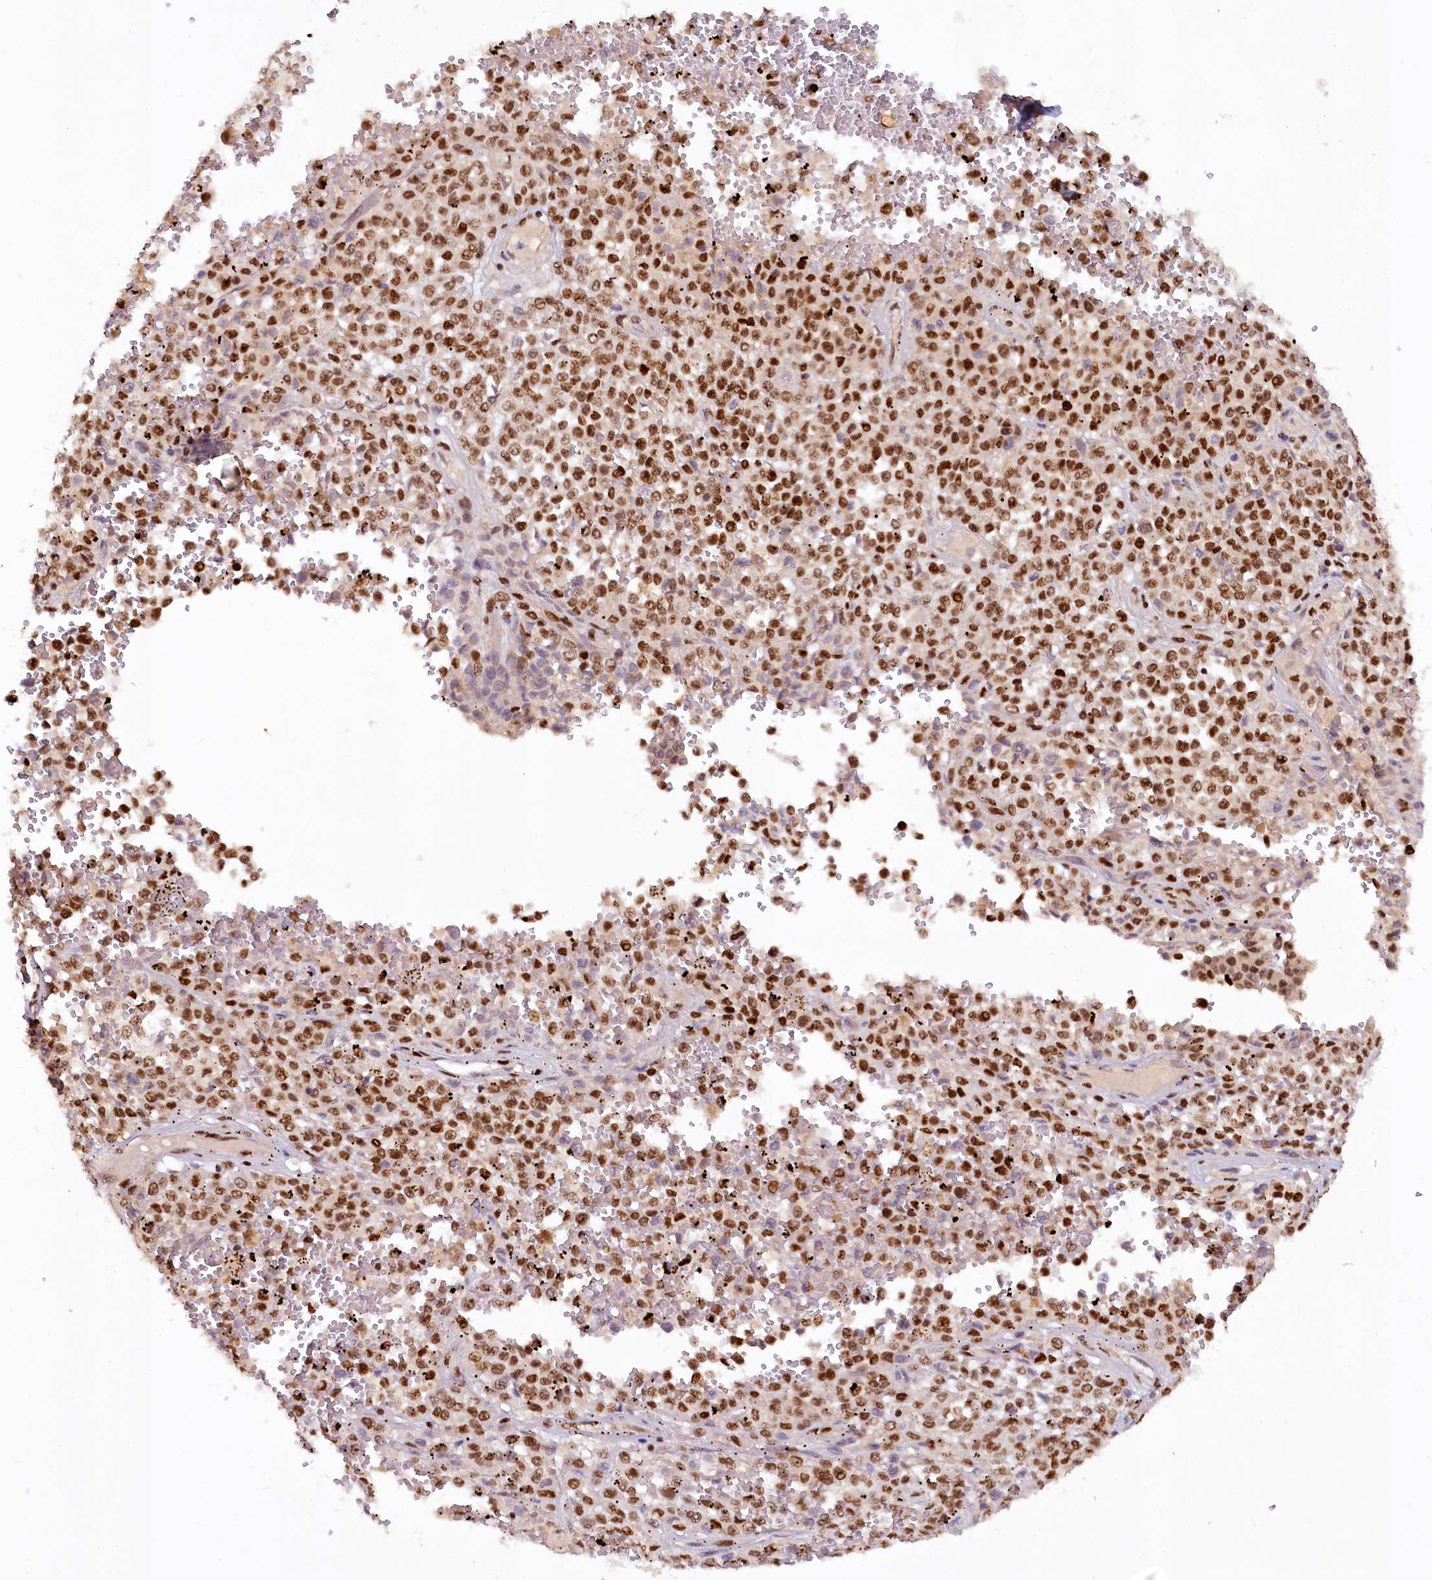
{"staining": {"intensity": "strong", "quantity": ">75%", "location": "nuclear"}, "tissue": "melanoma", "cell_type": "Tumor cells", "image_type": "cancer", "snomed": [{"axis": "morphology", "description": "Malignant melanoma, Metastatic site"}, {"axis": "topography", "description": "Pancreas"}], "caption": "Immunohistochemical staining of human melanoma exhibits high levels of strong nuclear expression in about >75% of tumor cells.", "gene": "TCOF1", "patient": {"sex": "female", "age": 30}}